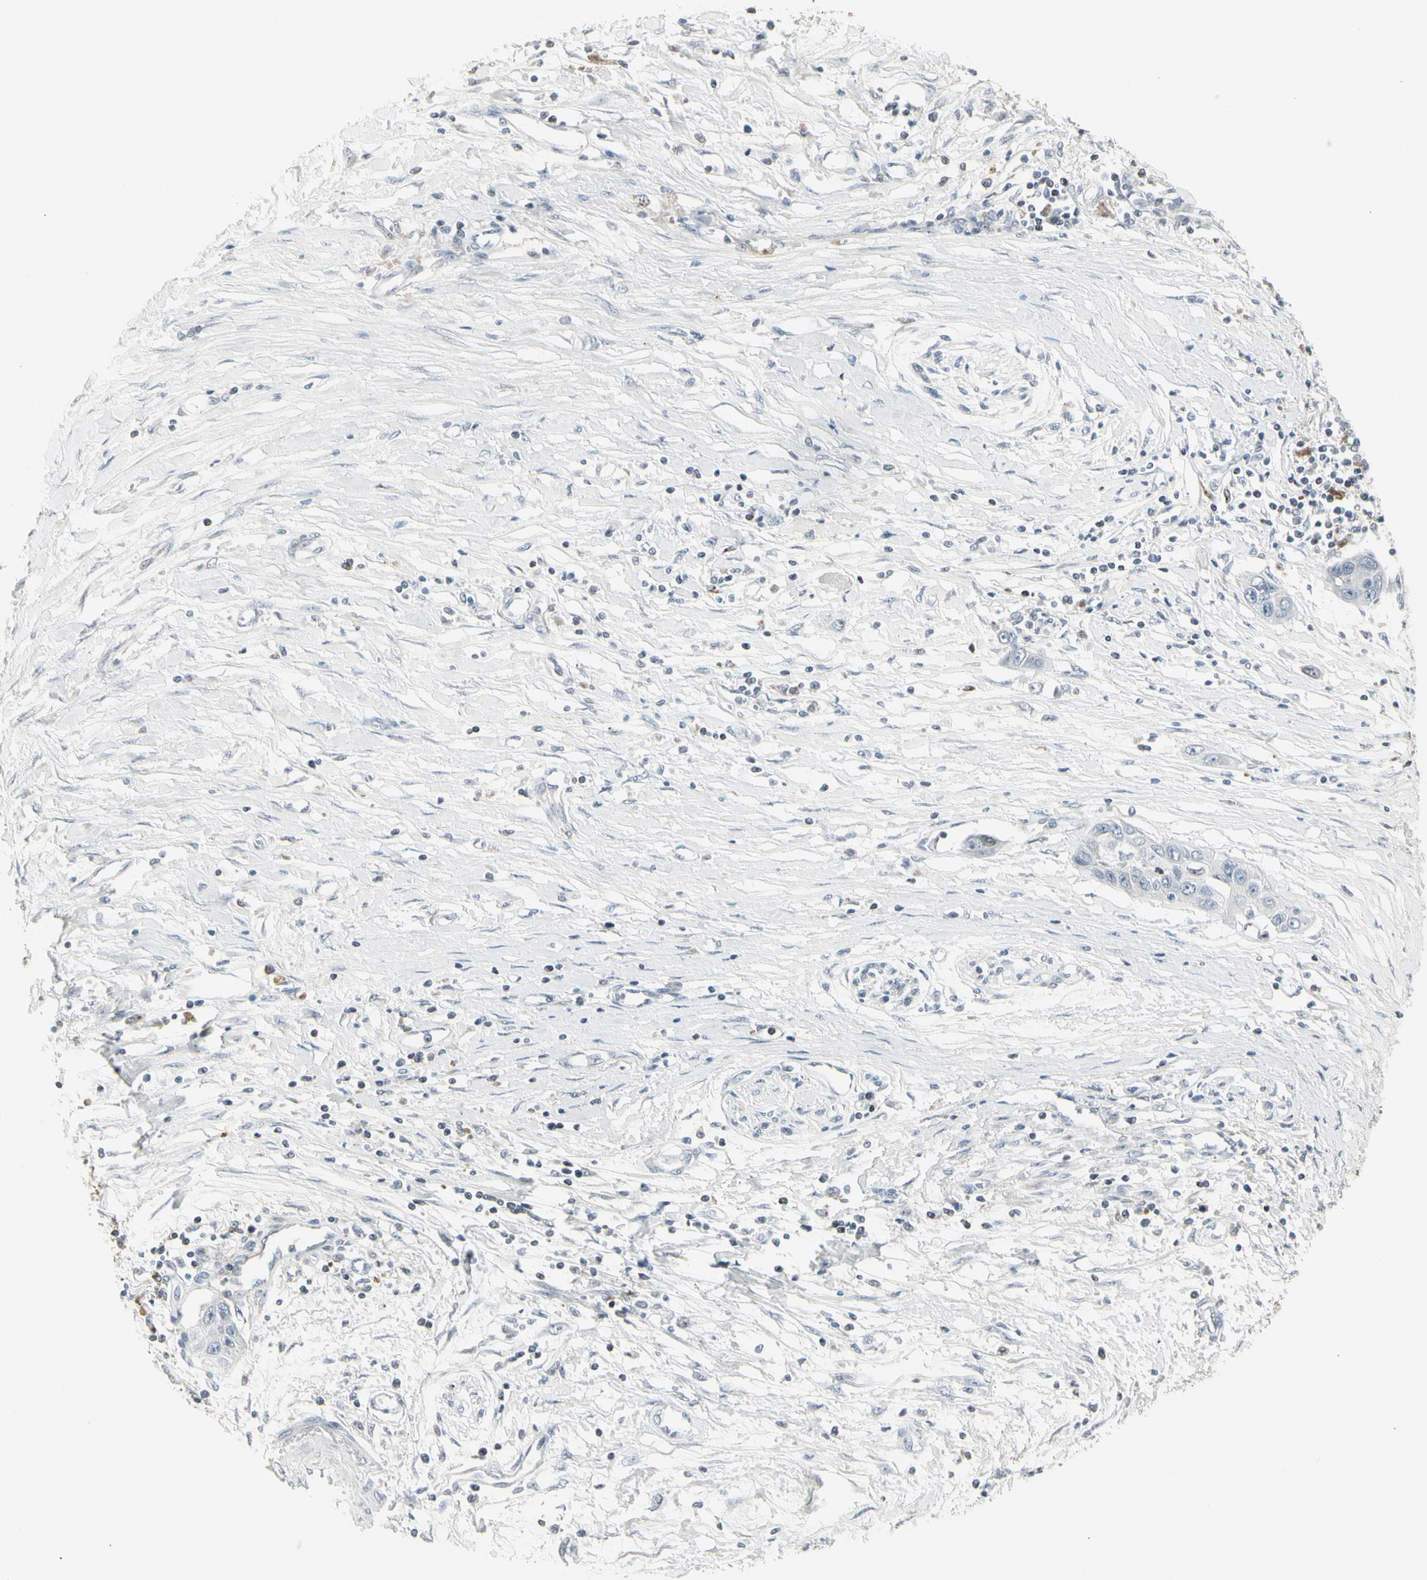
{"staining": {"intensity": "negative", "quantity": "none", "location": "none"}, "tissue": "pancreatic cancer", "cell_type": "Tumor cells", "image_type": "cancer", "snomed": [{"axis": "morphology", "description": "Adenocarcinoma, NOS"}, {"axis": "topography", "description": "Pancreas"}], "caption": "The IHC histopathology image has no significant positivity in tumor cells of pancreatic cancer tissue. (DAB IHC with hematoxylin counter stain).", "gene": "TMEM176A", "patient": {"sex": "female", "age": 70}}